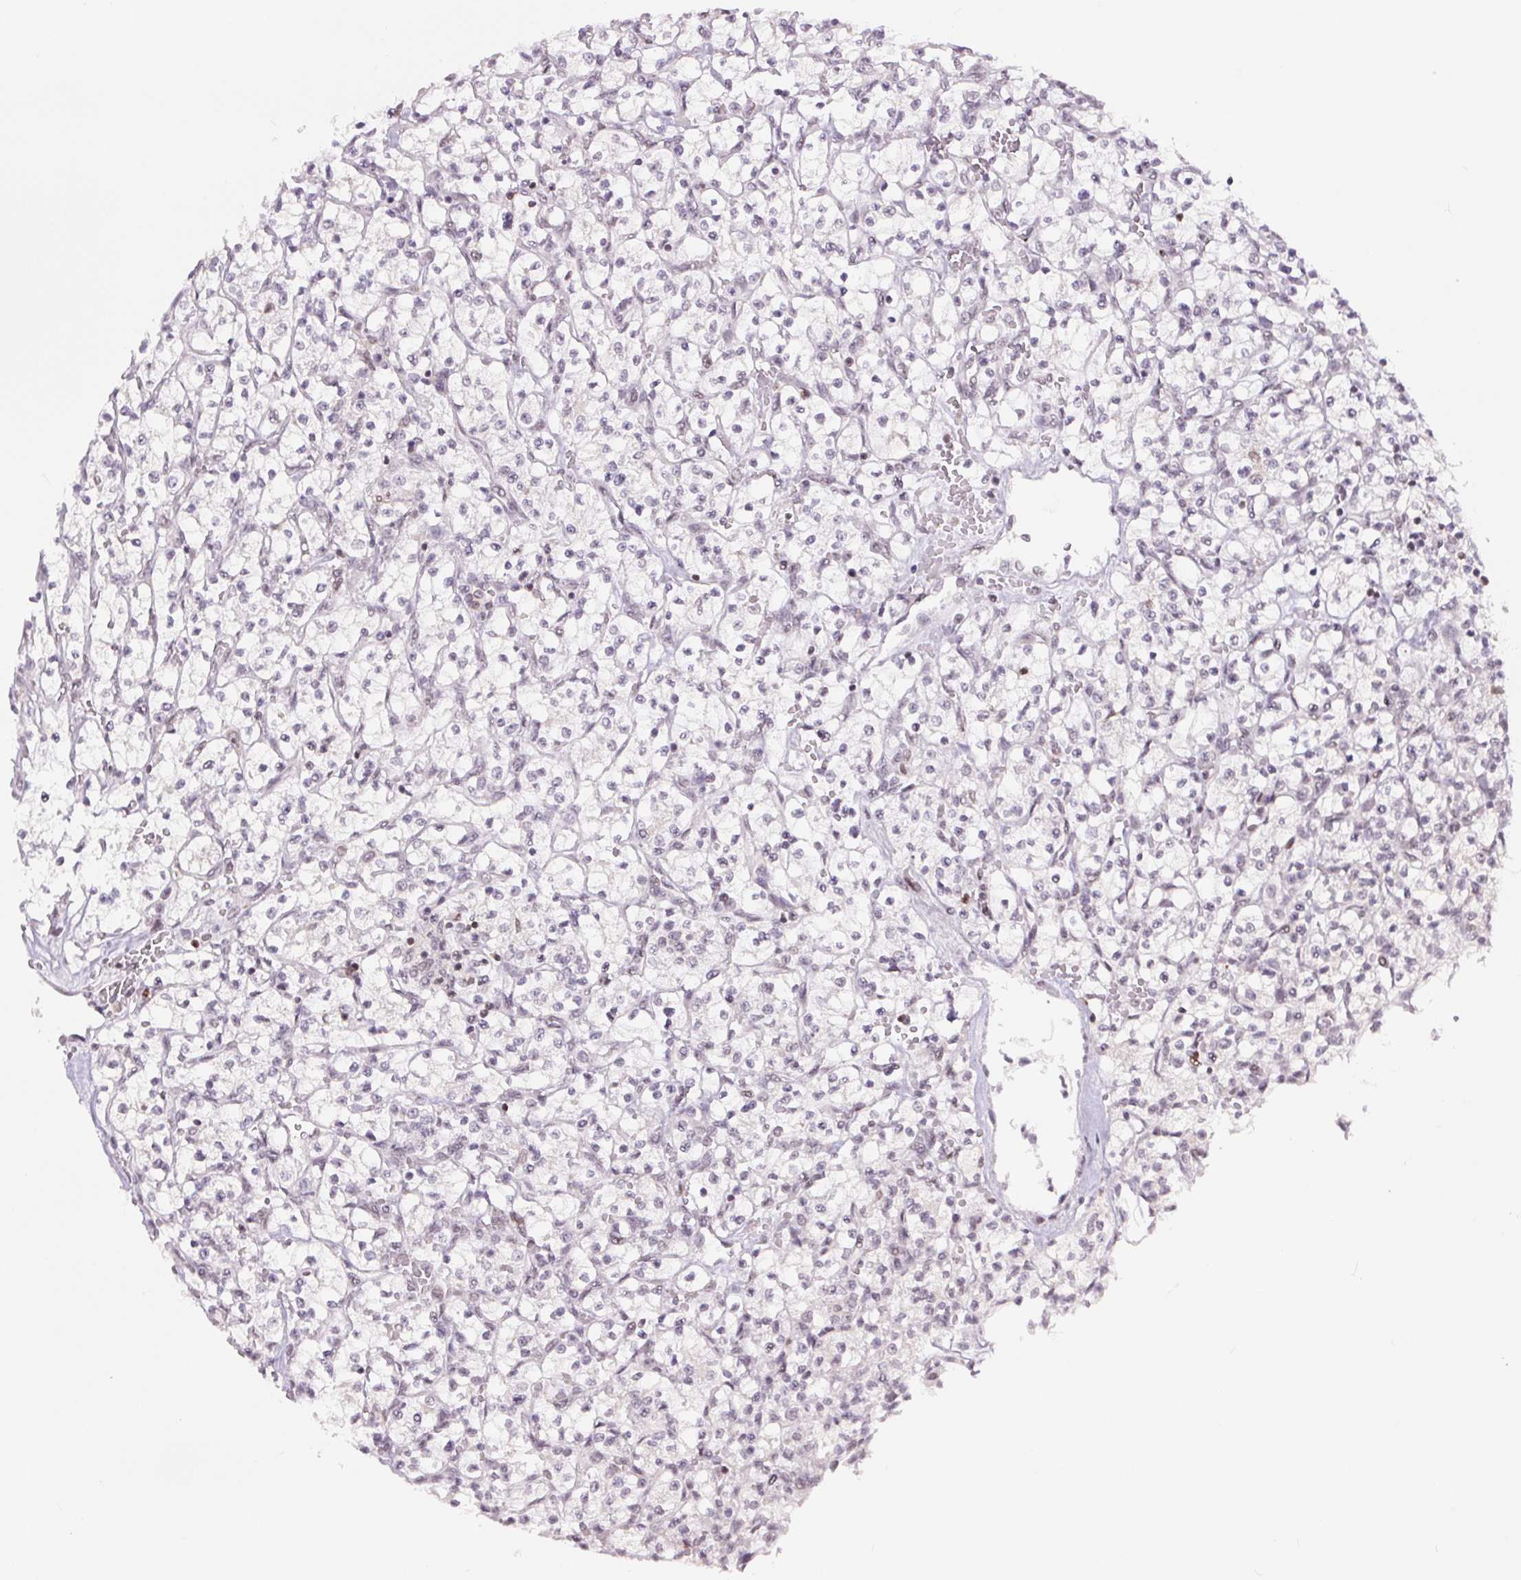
{"staining": {"intensity": "negative", "quantity": "none", "location": "none"}, "tissue": "renal cancer", "cell_type": "Tumor cells", "image_type": "cancer", "snomed": [{"axis": "morphology", "description": "Adenocarcinoma, NOS"}, {"axis": "topography", "description": "Kidney"}], "caption": "Renal adenocarcinoma stained for a protein using immunohistochemistry (IHC) demonstrates no expression tumor cells.", "gene": "NFE2L1", "patient": {"sex": "female", "age": 64}}